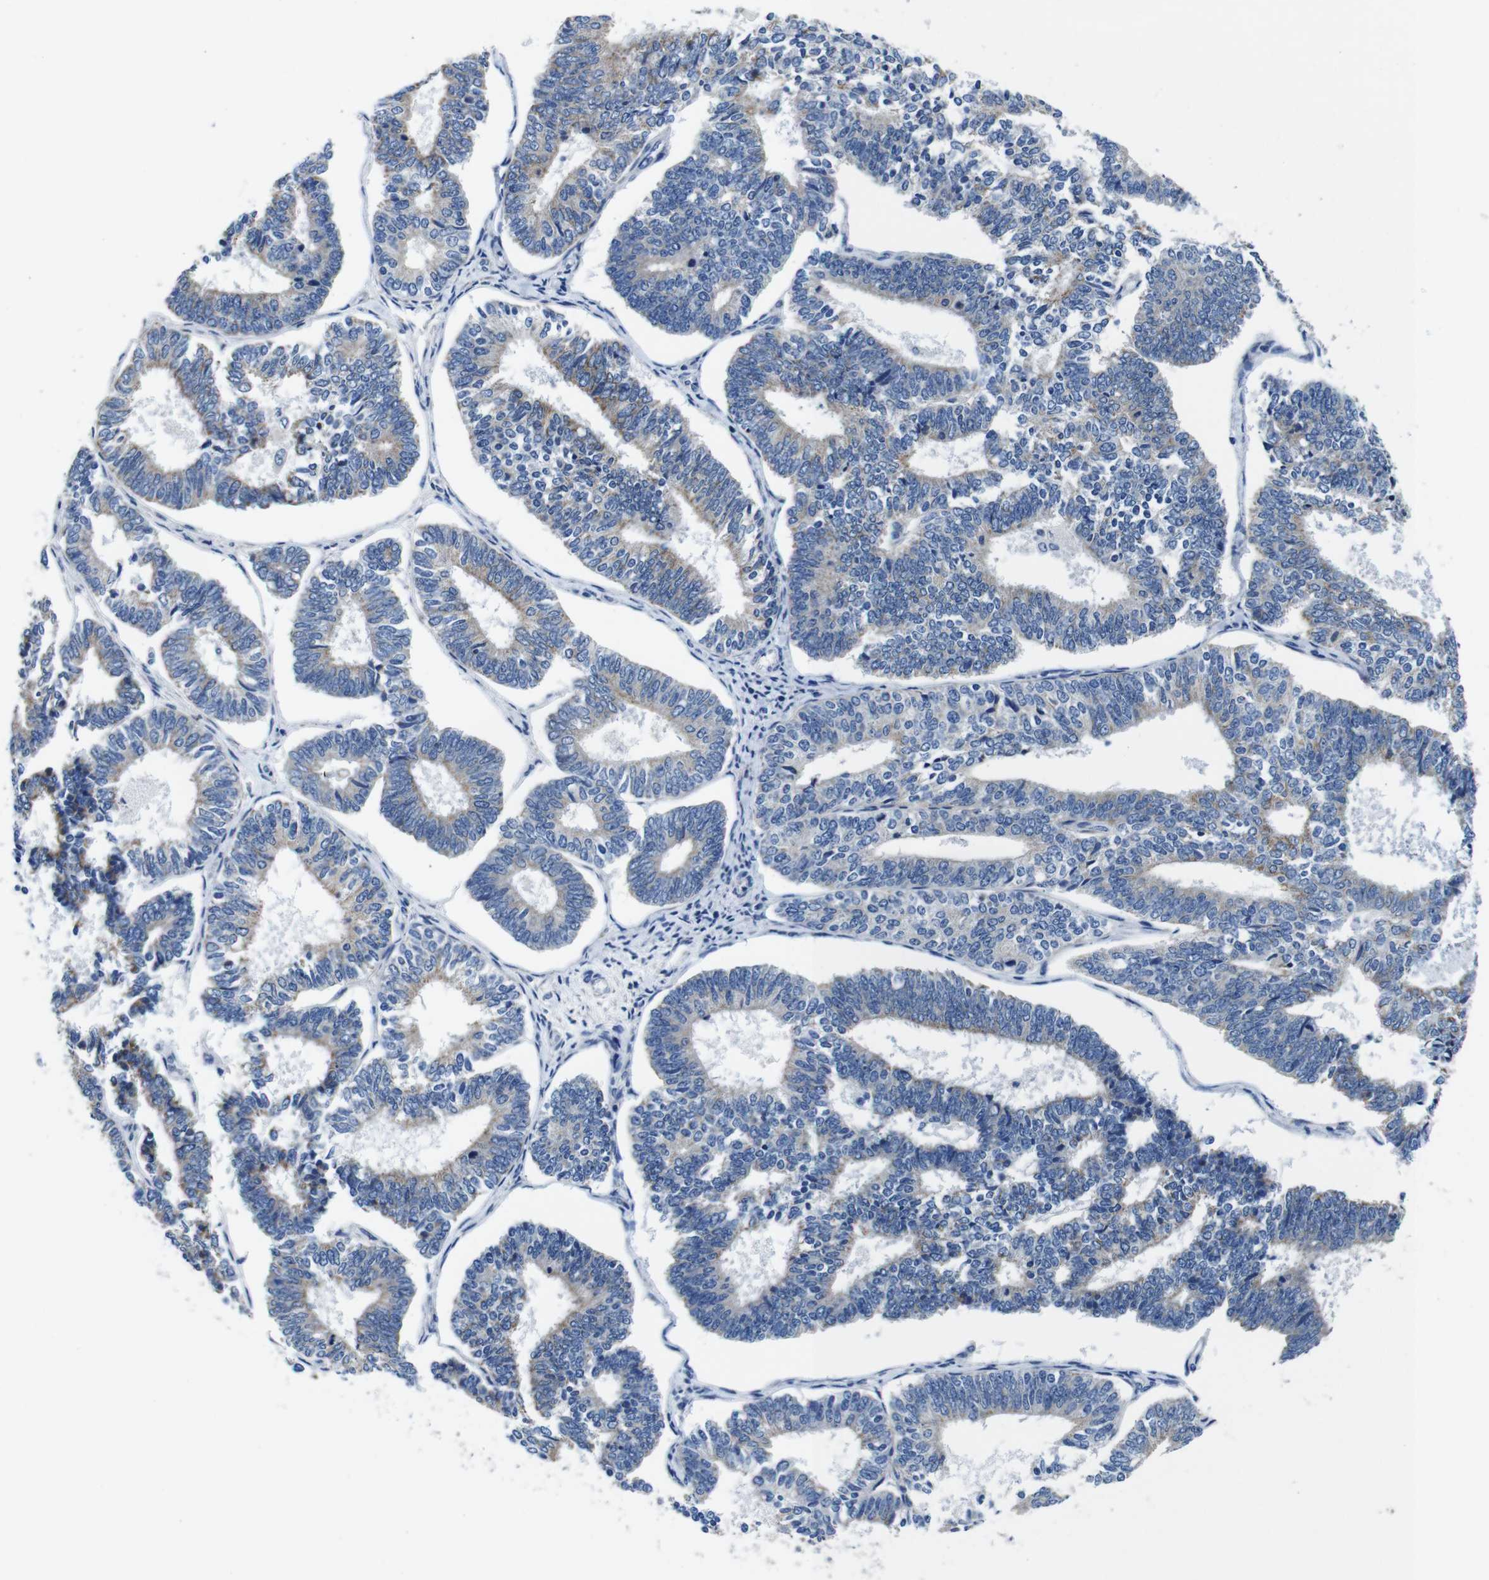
{"staining": {"intensity": "moderate", "quantity": "<25%", "location": "cytoplasmic/membranous"}, "tissue": "endometrial cancer", "cell_type": "Tumor cells", "image_type": "cancer", "snomed": [{"axis": "morphology", "description": "Adenocarcinoma, NOS"}, {"axis": "topography", "description": "Endometrium"}], "caption": "Immunohistochemistry micrograph of neoplastic tissue: endometrial adenocarcinoma stained using immunohistochemistry (IHC) exhibits low levels of moderate protein expression localized specifically in the cytoplasmic/membranous of tumor cells, appearing as a cytoplasmic/membranous brown color.", "gene": "SNX19", "patient": {"sex": "female", "age": 70}}